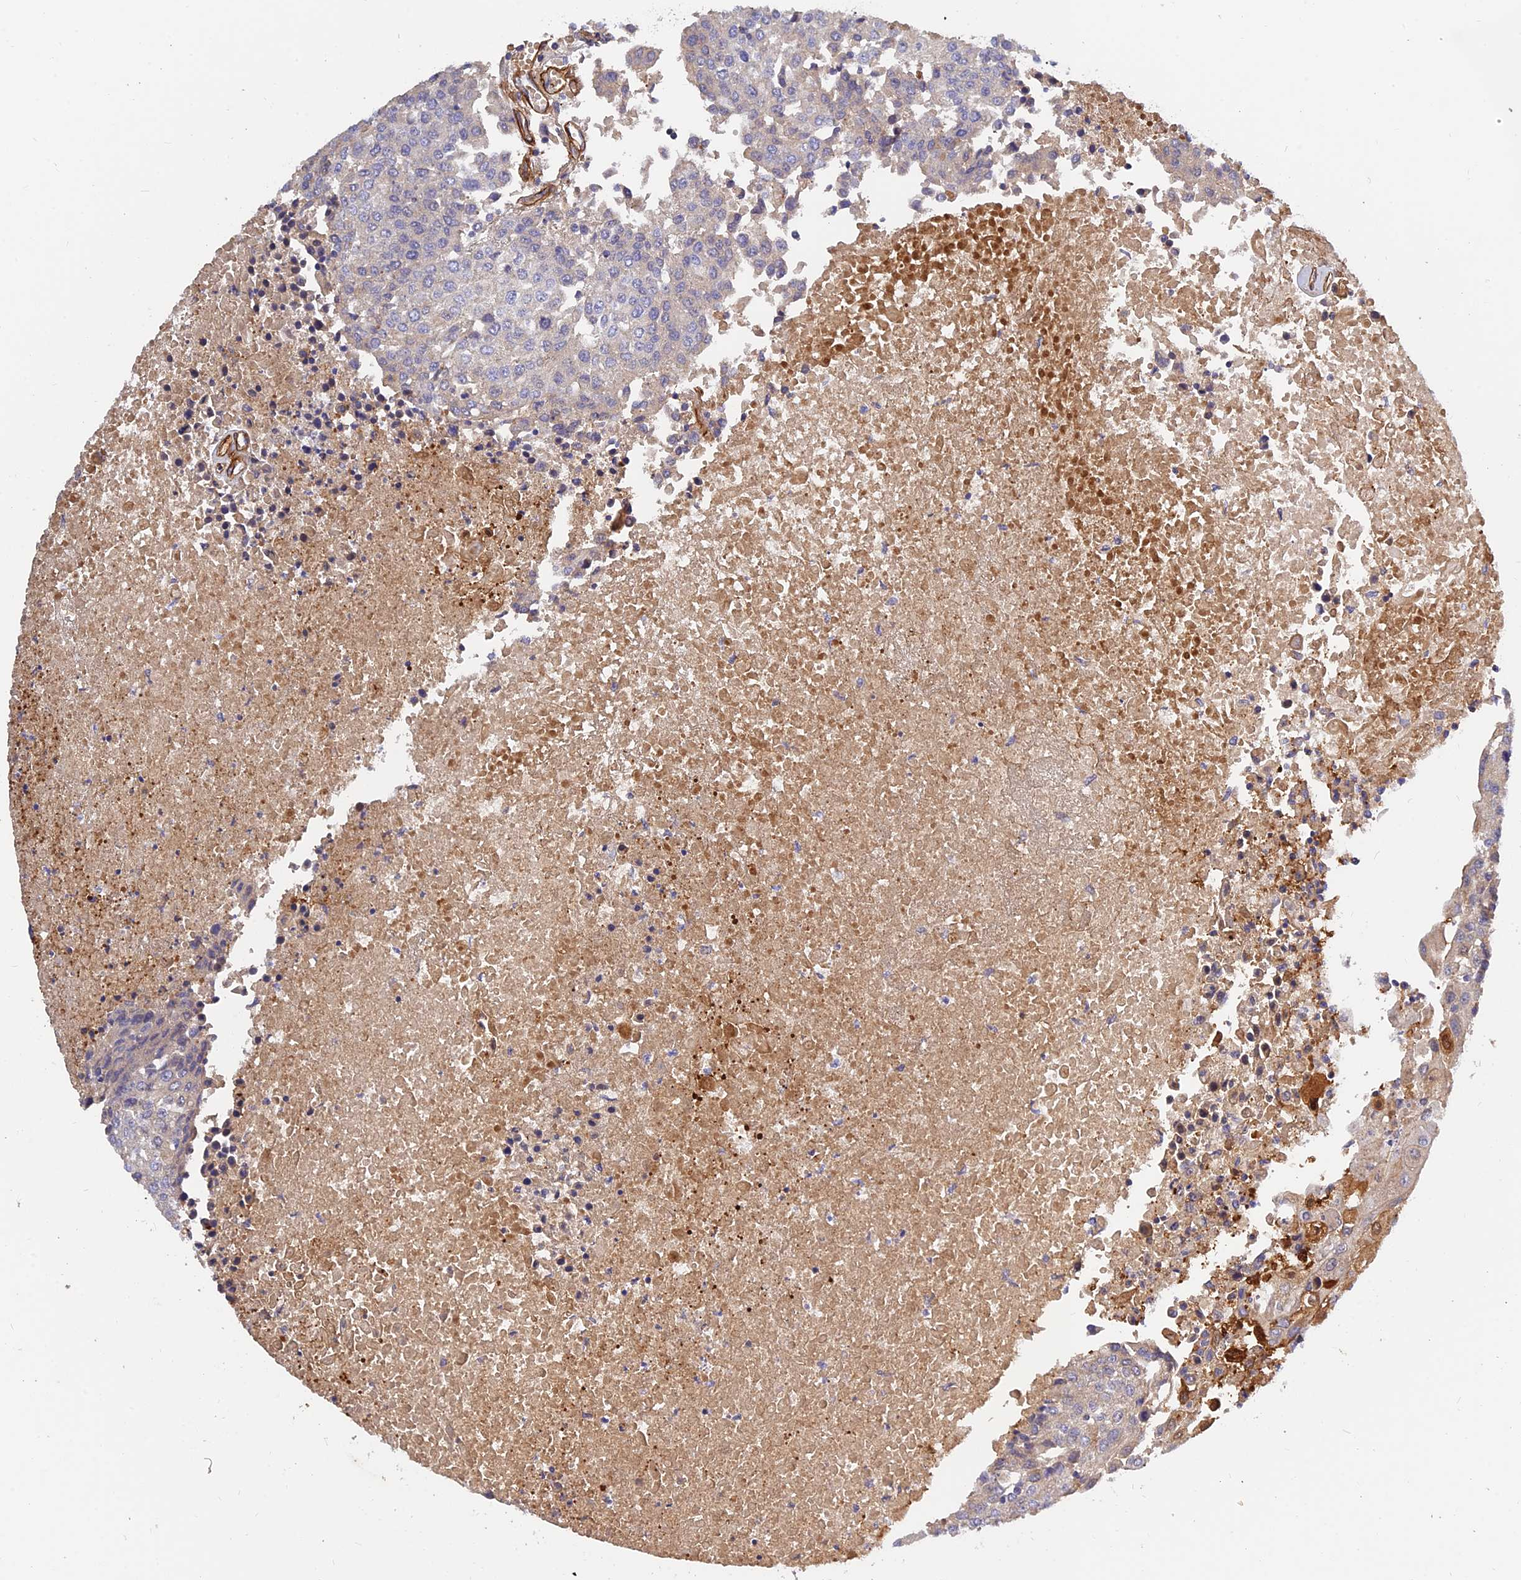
{"staining": {"intensity": "moderate", "quantity": "<25%", "location": "cytoplasmic/membranous"}, "tissue": "urothelial cancer", "cell_type": "Tumor cells", "image_type": "cancer", "snomed": [{"axis": "morphology", "description": "Urothelial carcinoma, High grade"}, {"axis": "topography", "description": "Urinary bladder"}], "caption": "The photomicrograph displays staining of high-grade urothelial carcinoma, revealing moderate cytoplasmic/membranous protein staining (brown color) within tumor cells.", "gene": "MRPL35", "patient": {"sex": "female", "age": 85}}